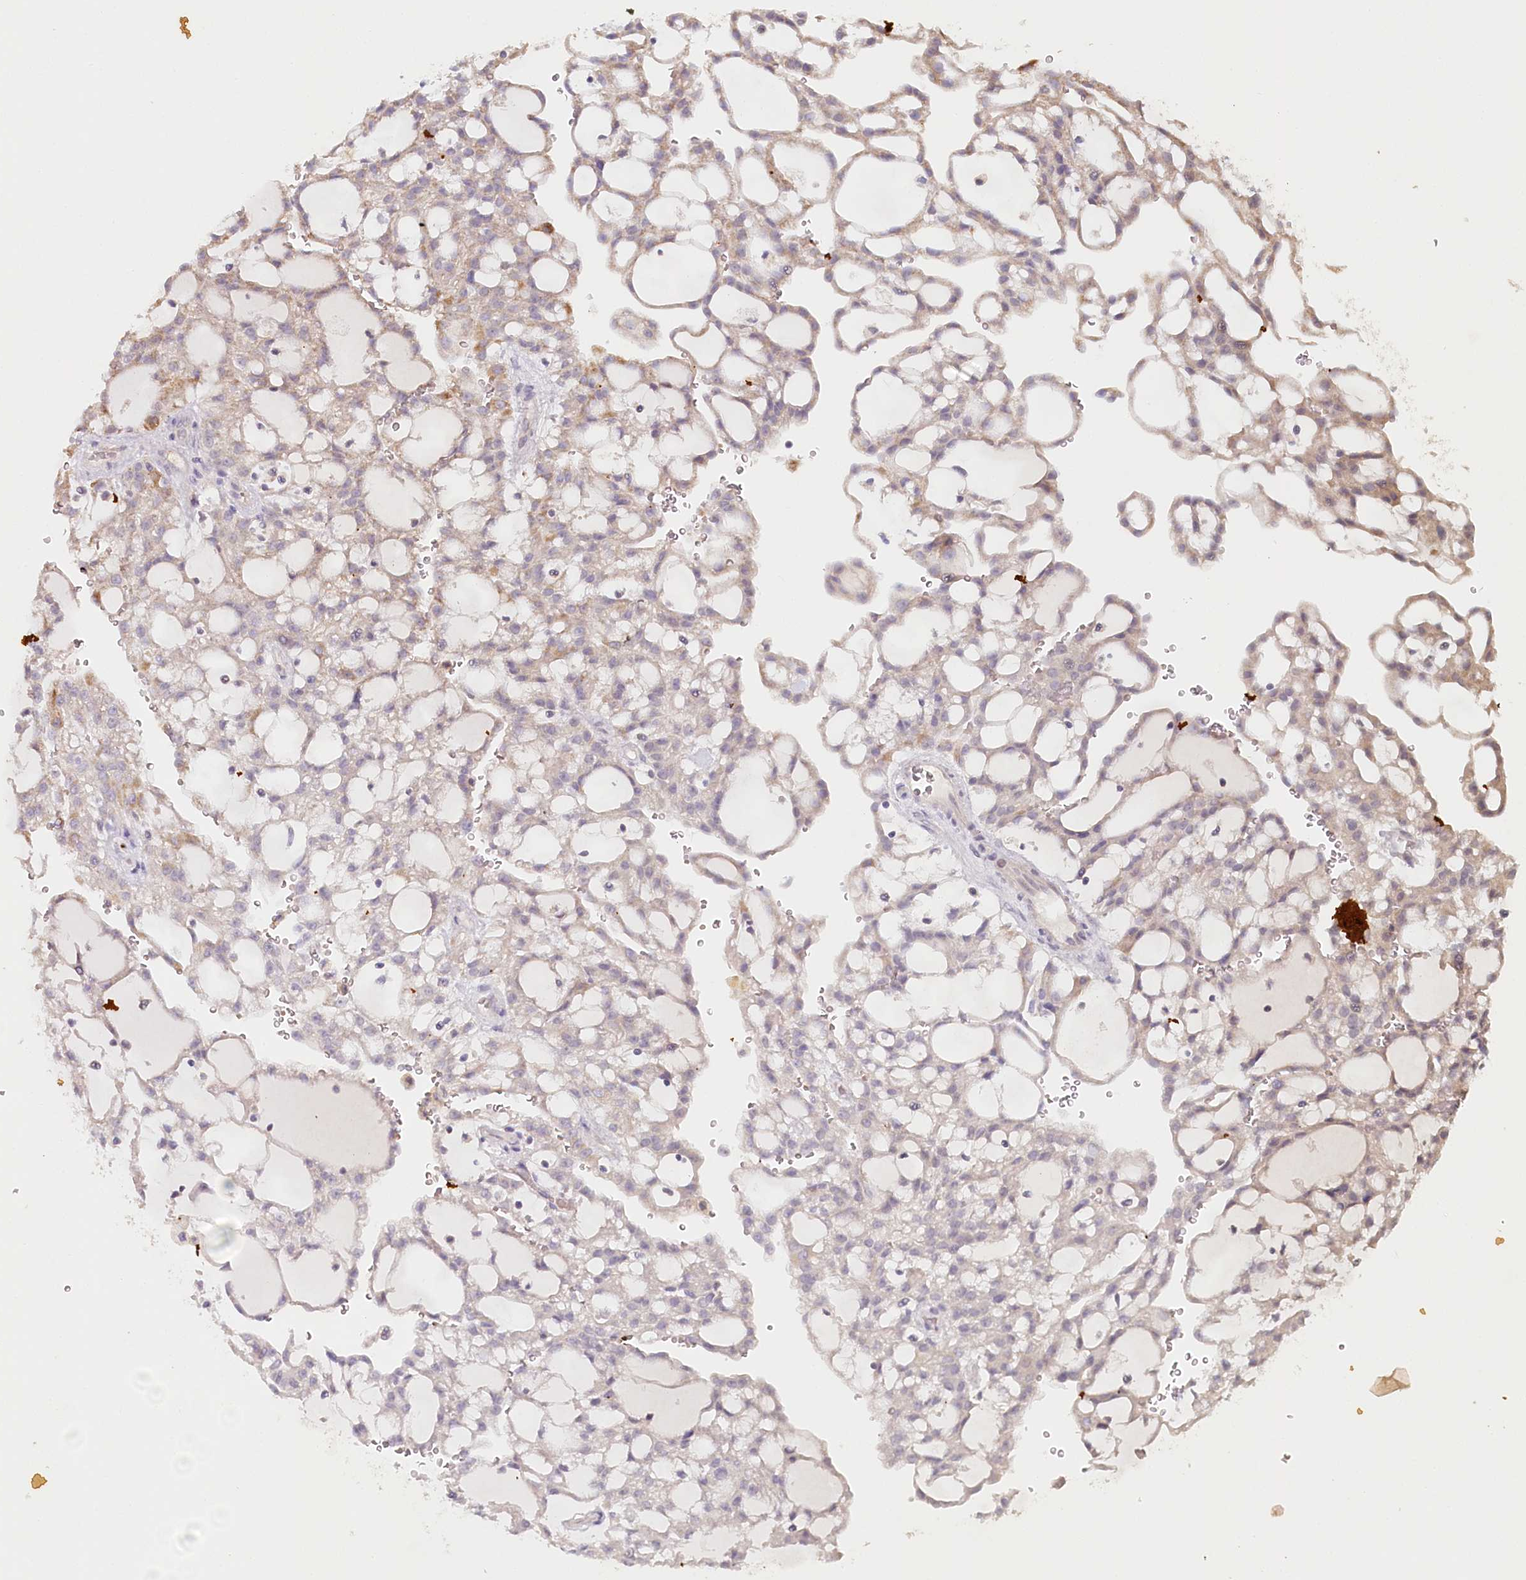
{"staining": {"intensity": "moderate", "quantity": "25%-75%", "location": "cytoplasmic/membranous"}, "tissue": "renal cancer", "cell_type": "Tumor cells", "image_type": "cancer", "snomed": [{"axis": "morphology", "description": "Adenocarcinoma, NOS"}, {"axis": "topography", "description": "Kidney"}], "caption": "Adenocarcinoma (renal) was stained to show a protein in brown. There is medium levels of moderate cytoplasmic/membranous expression in about 25%-75% of tumor cells.", "gene": "MMP25", "patient": {"sex": "male", "age": 63}}